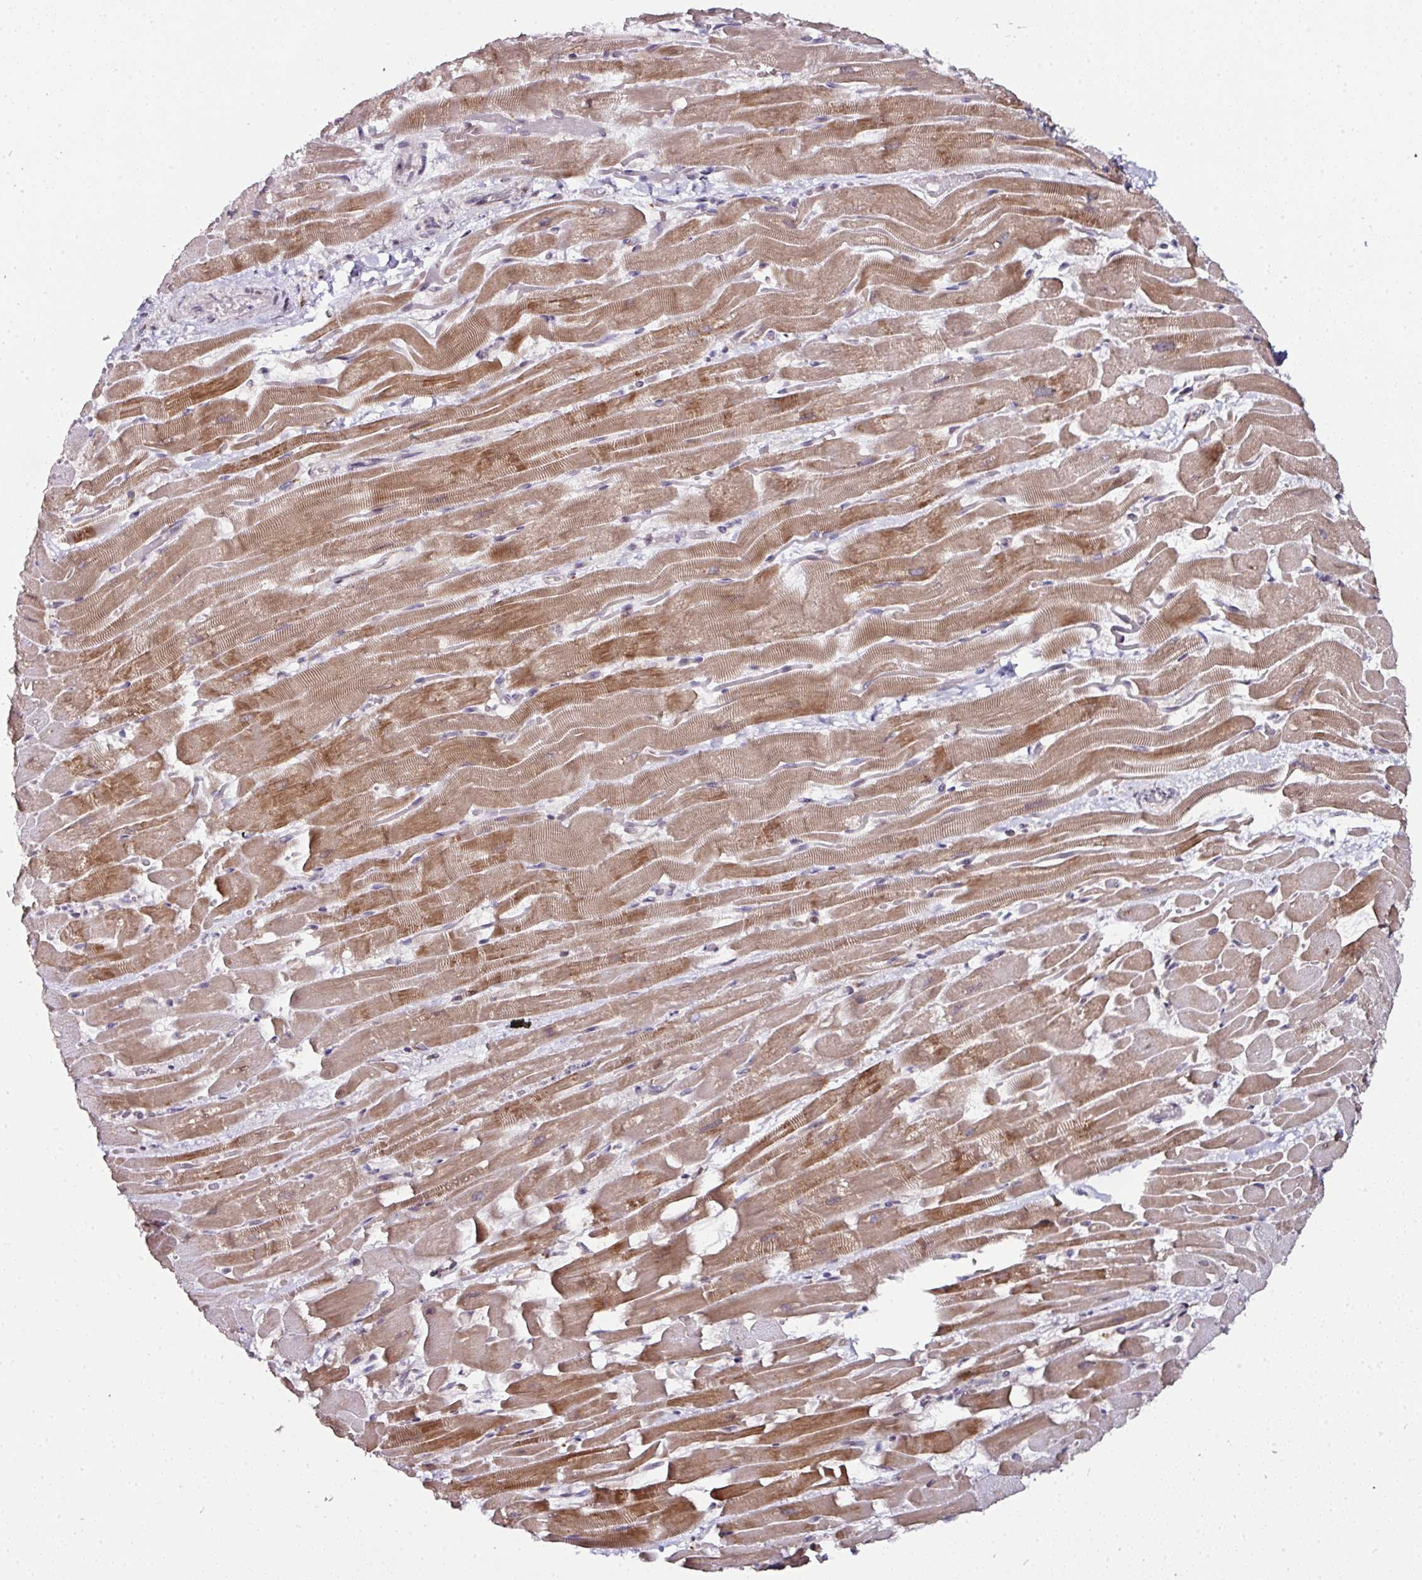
{"staining": {"intensity": "moderate", "quantity": ">75%", "location": "cytoplasmic/membranous"}, "tissue": "heart muscle", "cell_type": "Cardiomyocytes", "image_type": "normal", "snomed": [{"axis": "morphology", "description": "Normal tissue, NOS"}, {"axis": "topography", "description": "Heart"}], "caption": "This image displays unremarkable heart muscle stained with immunohistochemistry to label a protein in brown. The cytoplasmic/membranous of cardiomyocytes show moderate positivity for the protein. Nuclei are counter-stained blue.", "gene": "APOLD1", "patient": {"sex": "male", "age": 37}}